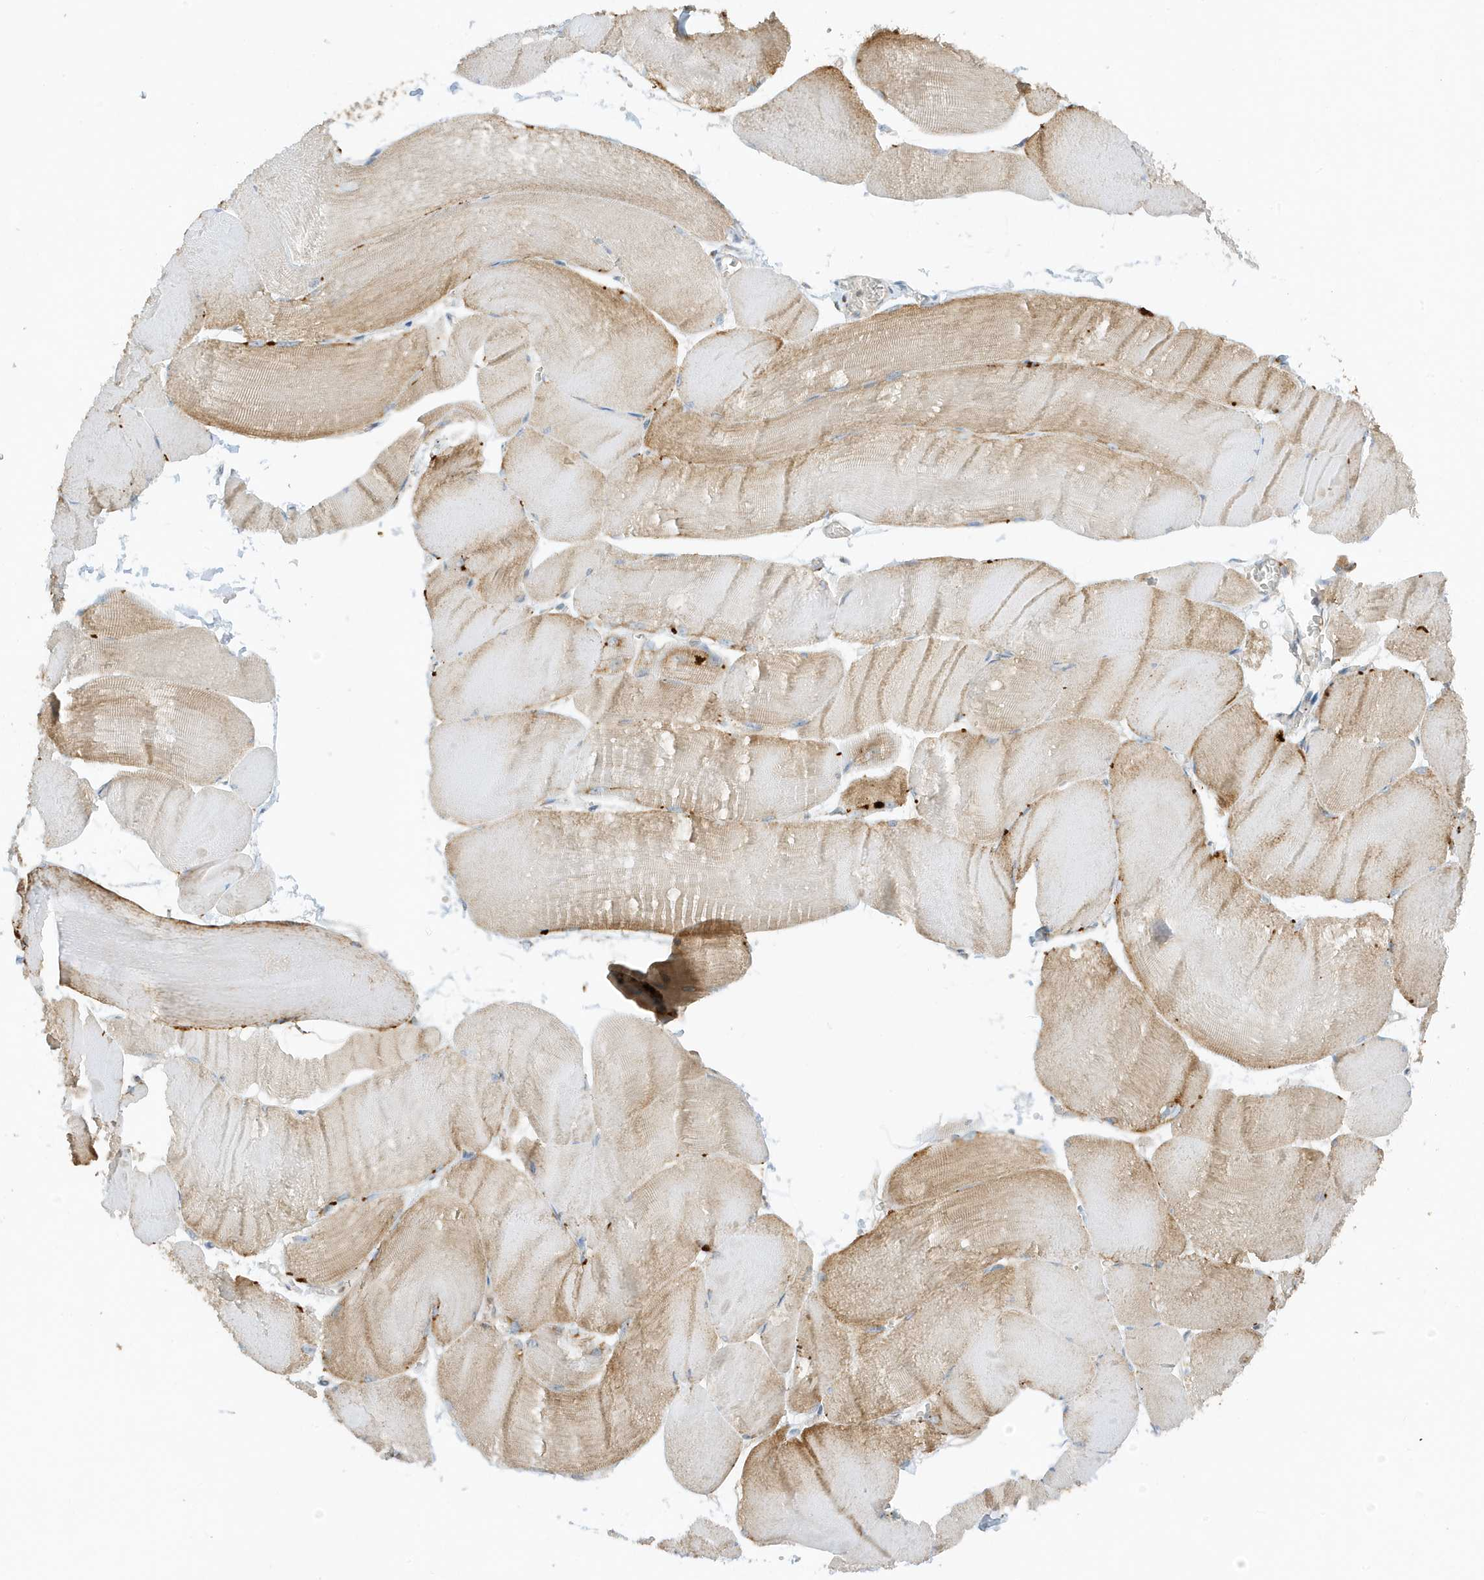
{"staining": {"intensity": "weak", "quantity": "25%-75%", "location": "cytoplasmic/membranous"}, "tissue": "skeletal muscle", "cell_type": "Myocytes", "image_type": "normal", "snomed": [{"axis": "morphology", "description": "Normal tissue, NOS"}, {"axis": "morphology", "description": "Basal cell carcinoma"}, {"axis": "topography", "description": "Skeletal muscle"}], "caption": "A brown stain highlights weak cytoplasmic/membranous positivity of a protein in myocytes of unremarkable skeletal muscle. (DAB (3,3'-diaminobenzidine) IHC, brown staining for protein, blue staining for nuclei).", "gene": "ATP5ME", "patient": {"sex": "female", "age": 64}}